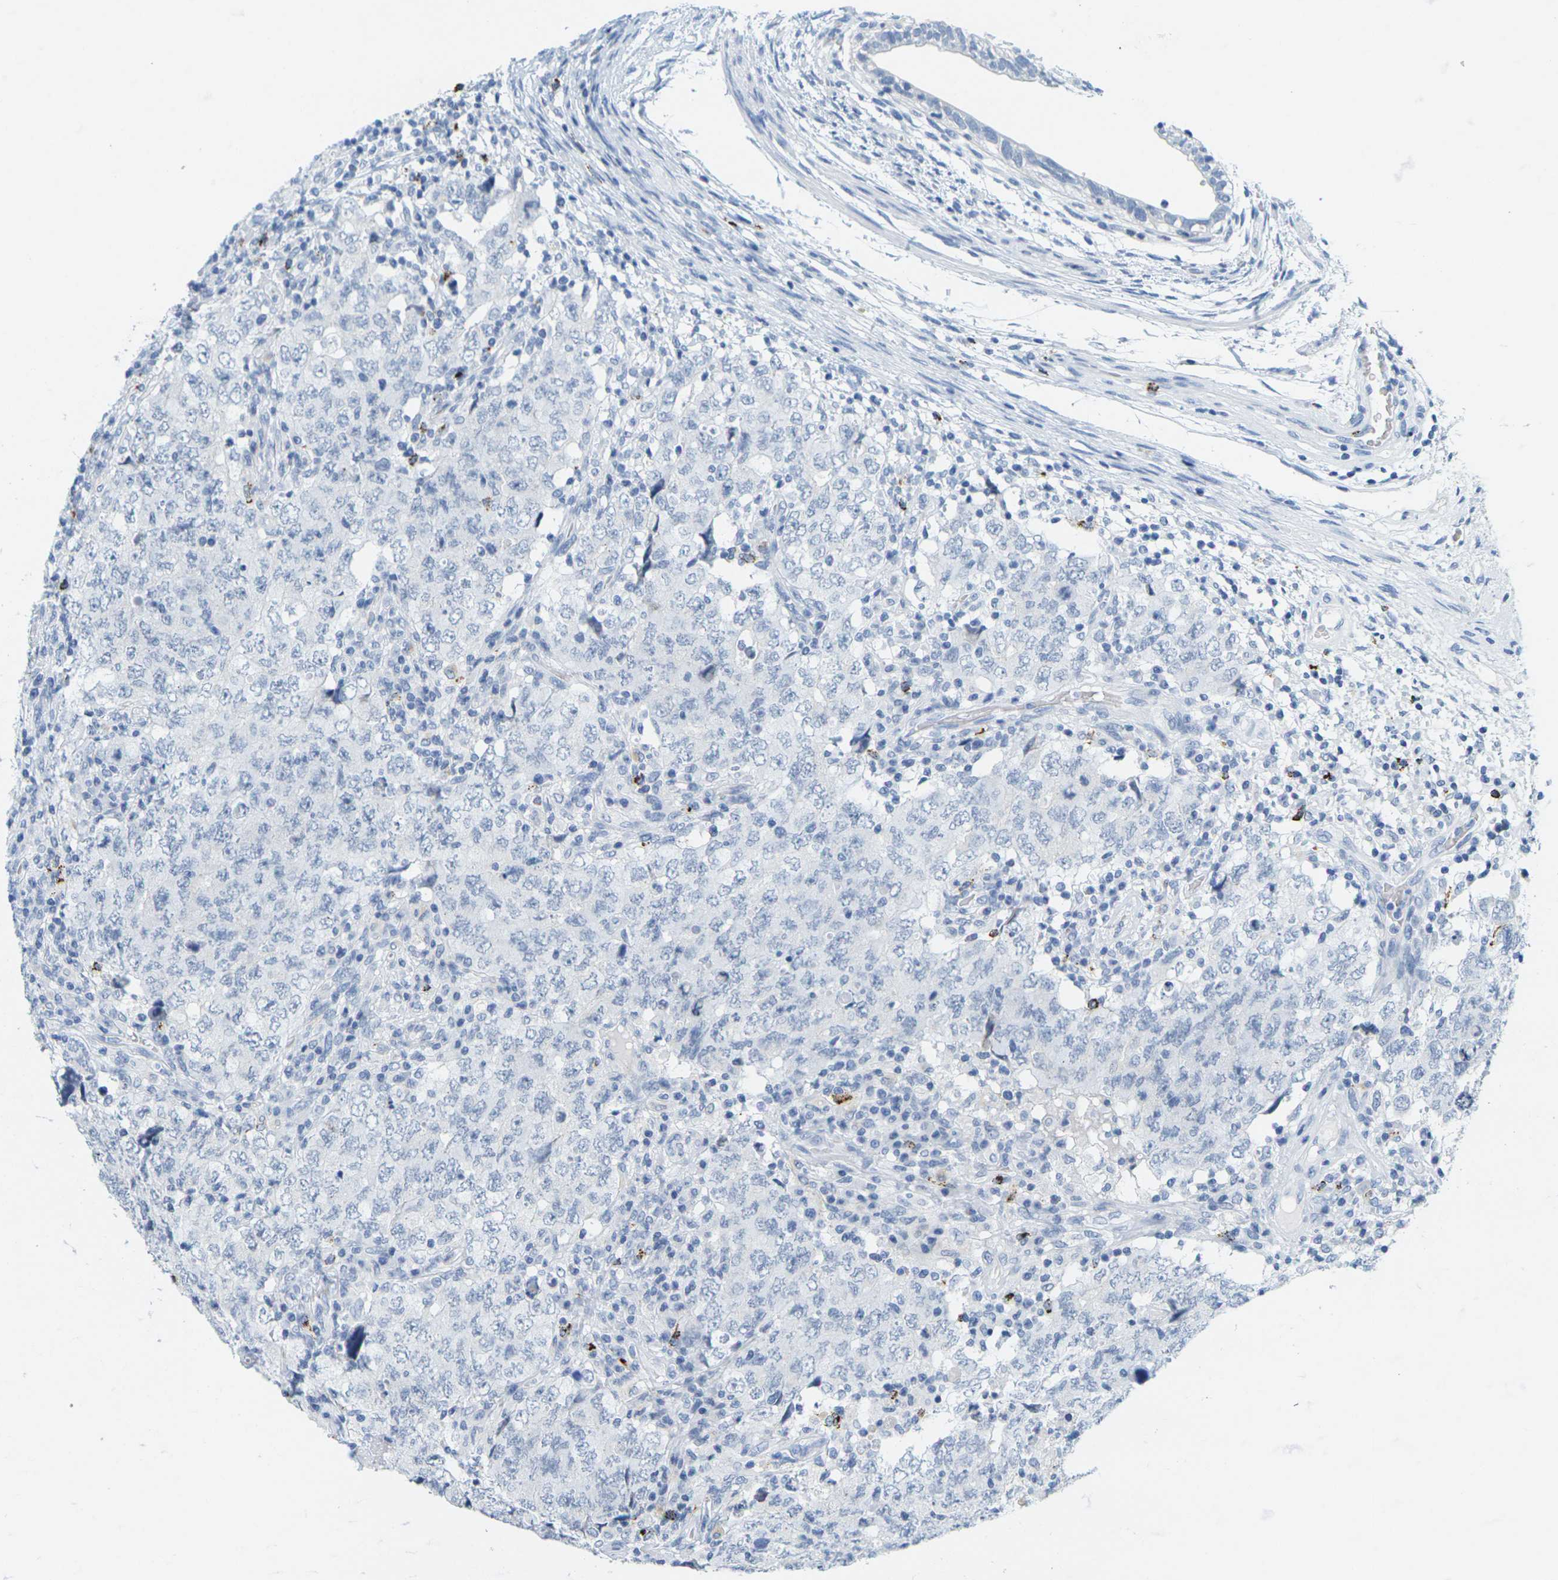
{"staining": {"intensity": "negative", "quantity": "none", "location": "none"}, "tissue": "testis cancer", "cell_type": "Tumor cells", "image_type": "cancer", "snomed": [{"axis": "morphology", "description": "Carcinoma, Embryonal, NOS"}, {"axis": "topography", "description": "Testis"}], "caption": "A photomicrograph of human embryonal carcinoma (testis) is negative for staining in tumor cells.", "gene": "HLA-DOB", "patient": {"sex": "male", "age": 26}}